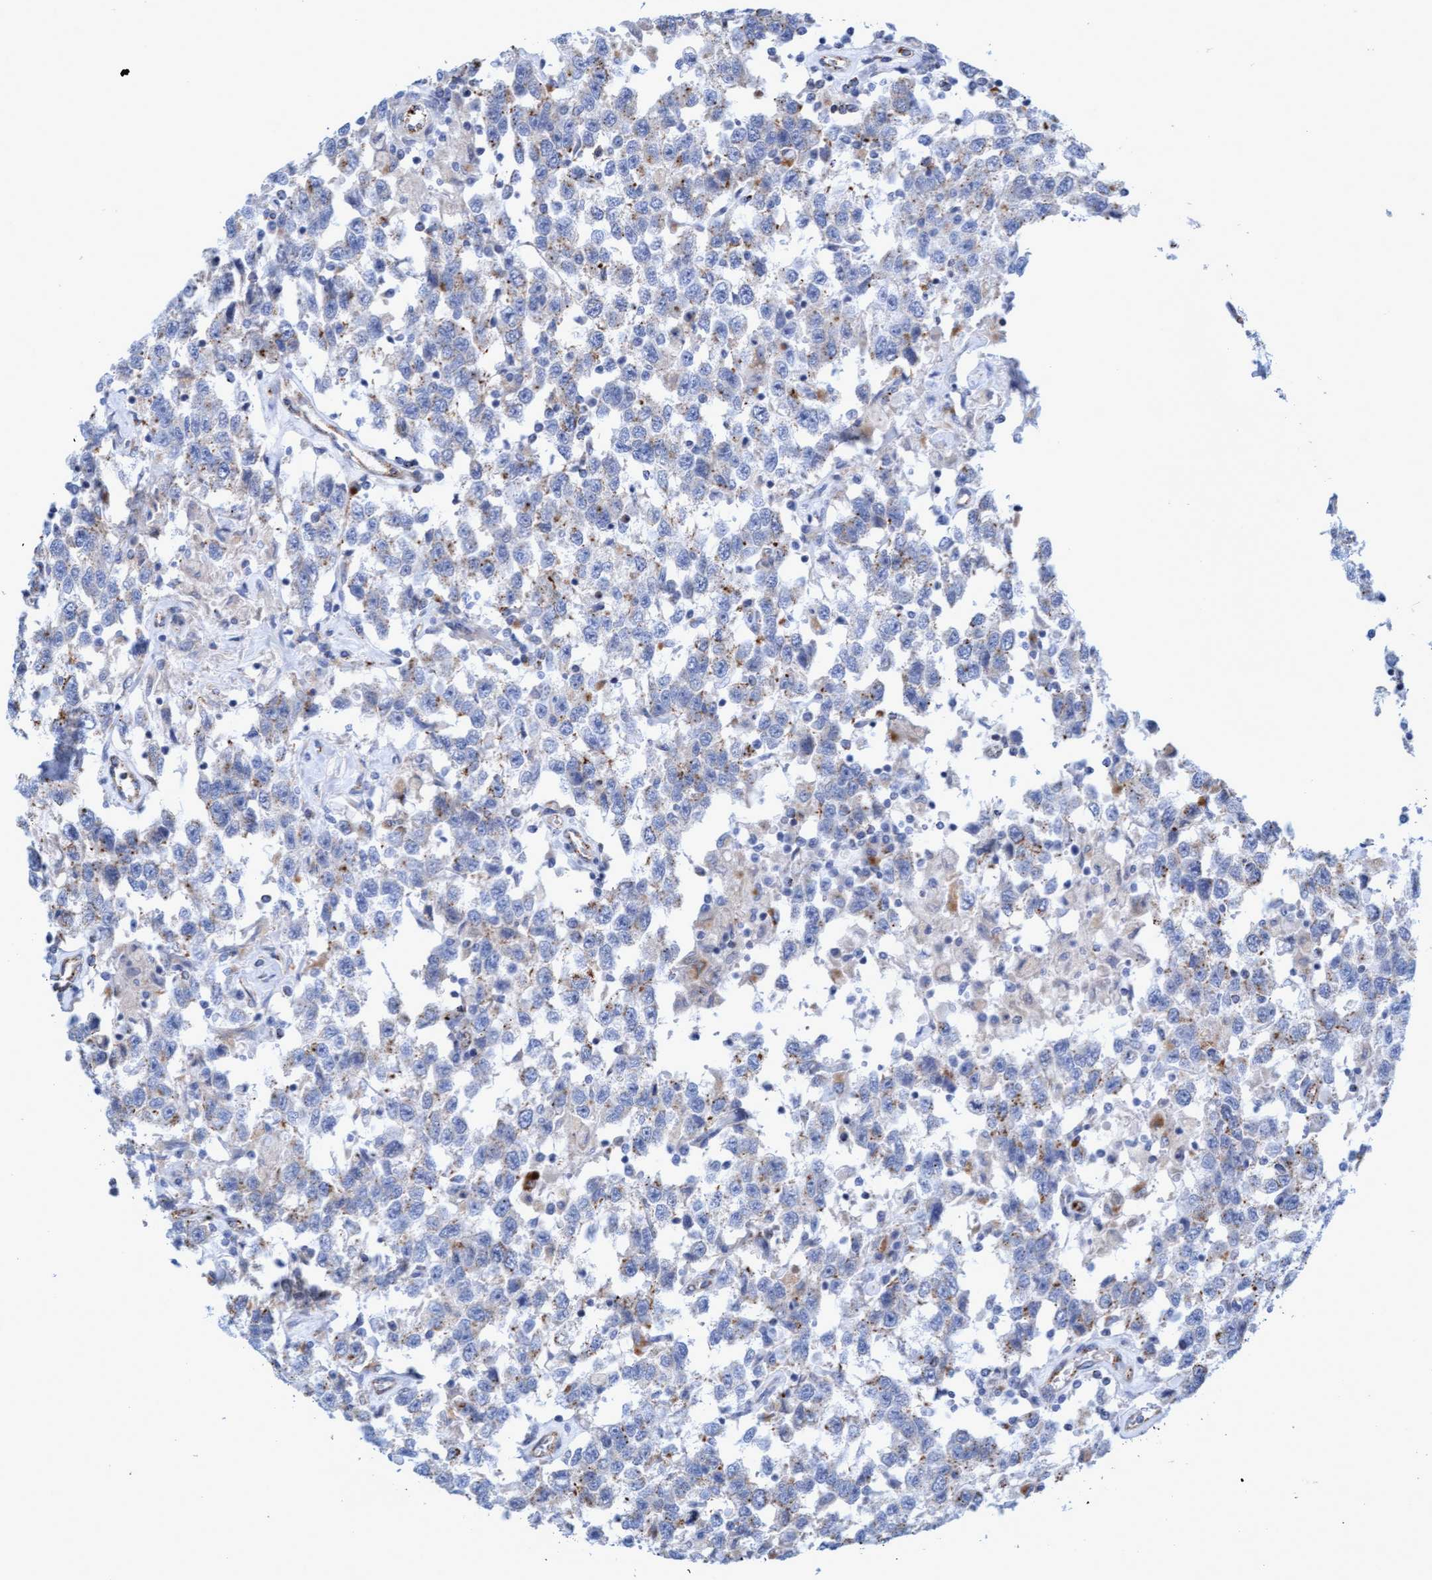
{"staining": {"intensity": "moderate", "quantity": "<25%", "location": "cytoplasmic/membranous"}, "tissue": "testis cancer", "cell_type": "Tumor cells", "image_type": "cancer", "snomed": [{"axis": "morphology", "description": "Seminoma, NOS"}, {"axis": "topography", "description": "Testis"}], "caption": "High-magnification brightfield microscopy of testis cancer stained with DAB (brown) and counterstained with hematoxylin (blue). tumor cells exhibit moderate cytoplasmic/membranous positivity is present in about<25% of cells. (Brightfield microscopy of DAB IHC at high magnification).", "gene": "SGSH", "patient": {"sex": "male", "age": 41}}